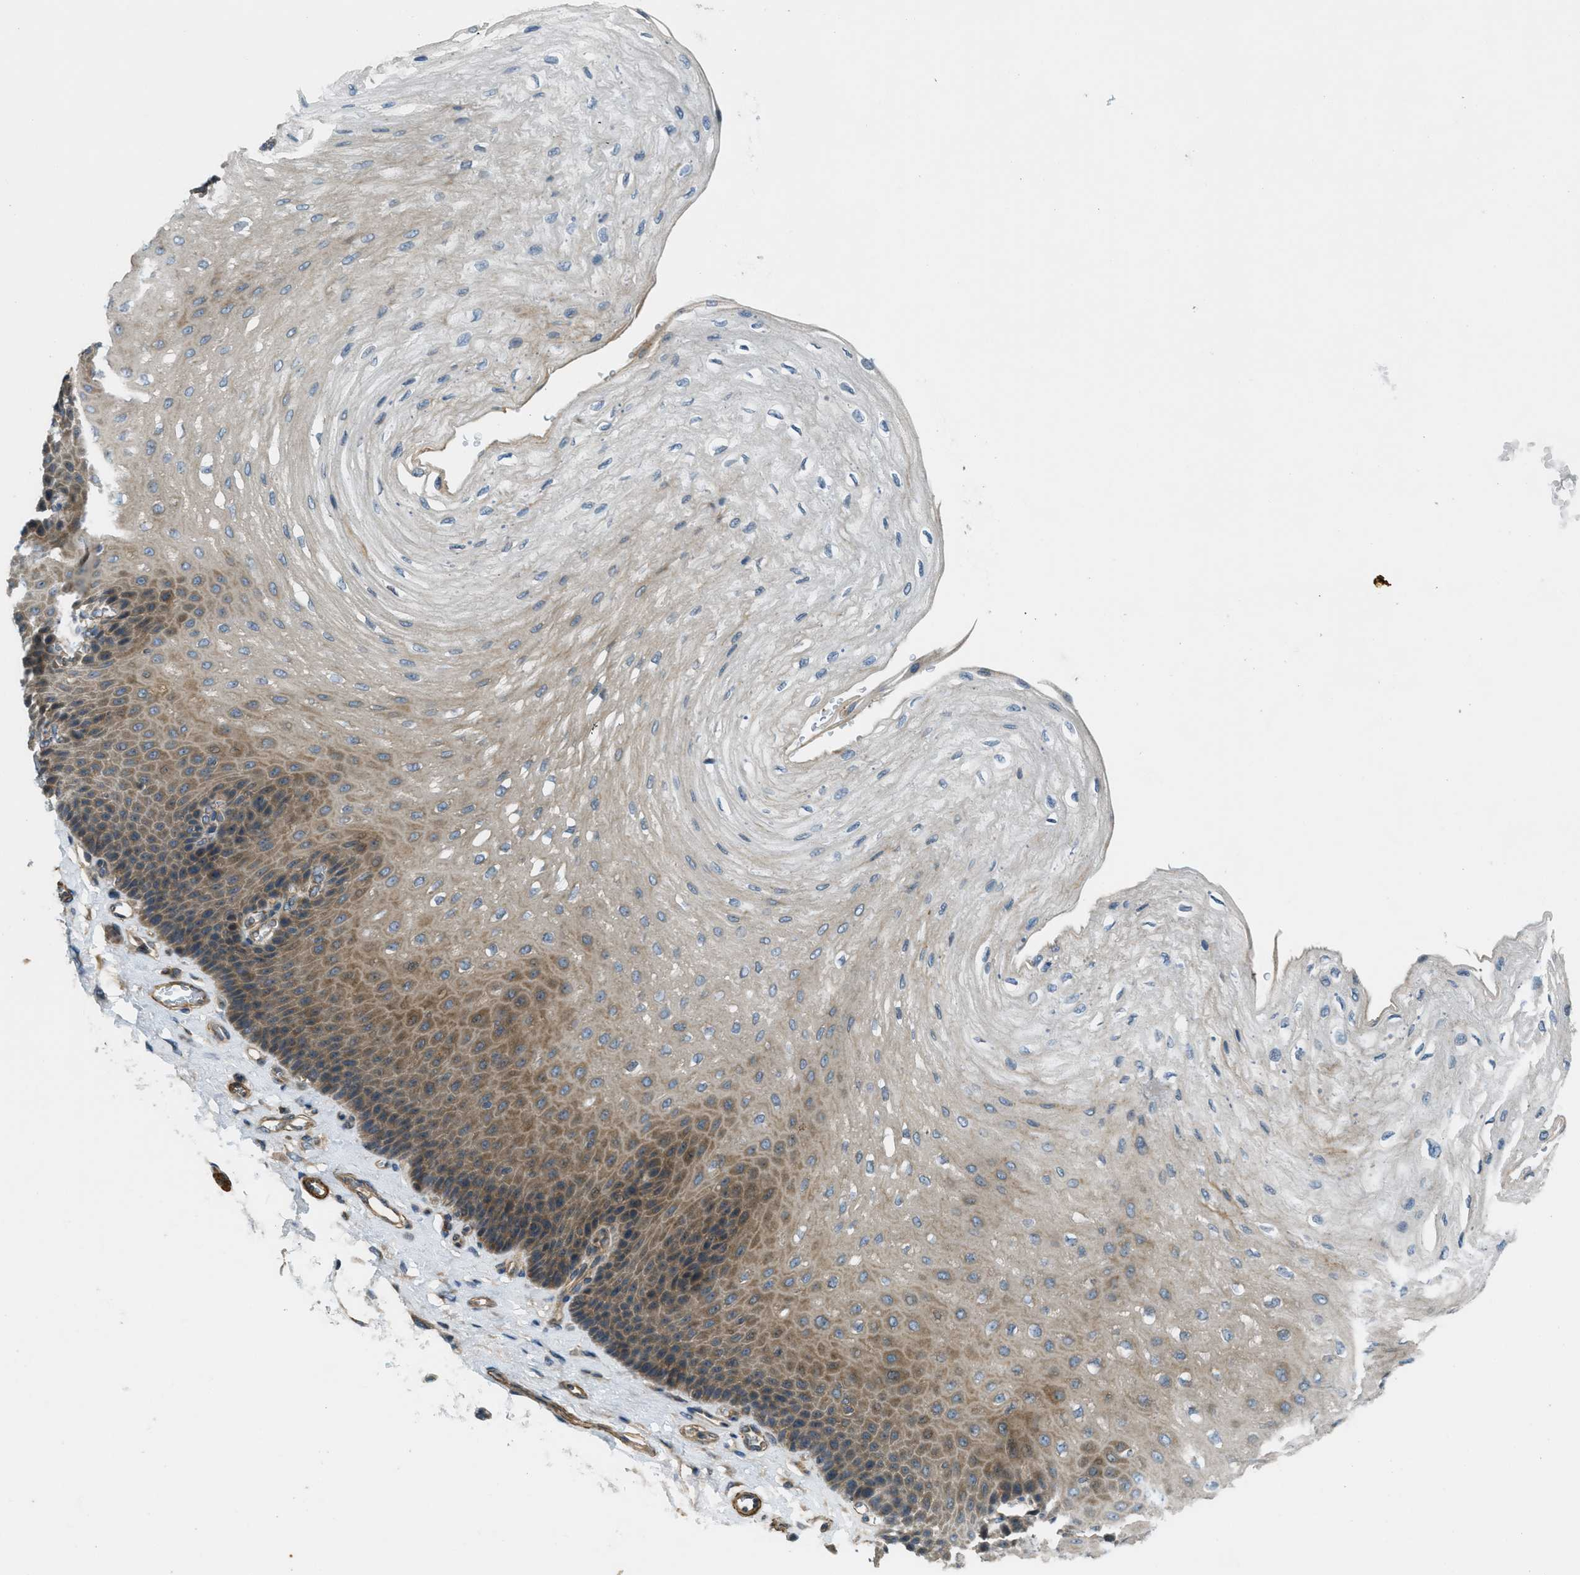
{"staining": {"intensity": "moderate", "quantity": ">75%", "location": "cytoplasmic/membranous"}, "tissue": "esophagus", "cell_type": "Squamous epithelial cells", "image_type": "normal", "snomed": [{"axis": "morphology", "description": "Normal tissue, NOS"}, {"axis": "topography", "description": "Esophagus"}], "caption": "Unremarkable esophagus demonstrates moderate cytoplasmic/membranous staining in about >75% of squamous epithelial cells, visualized by immunohistochemistry.", "gene": "VEZT", "patient": {"sex": "female", "age": 72}}